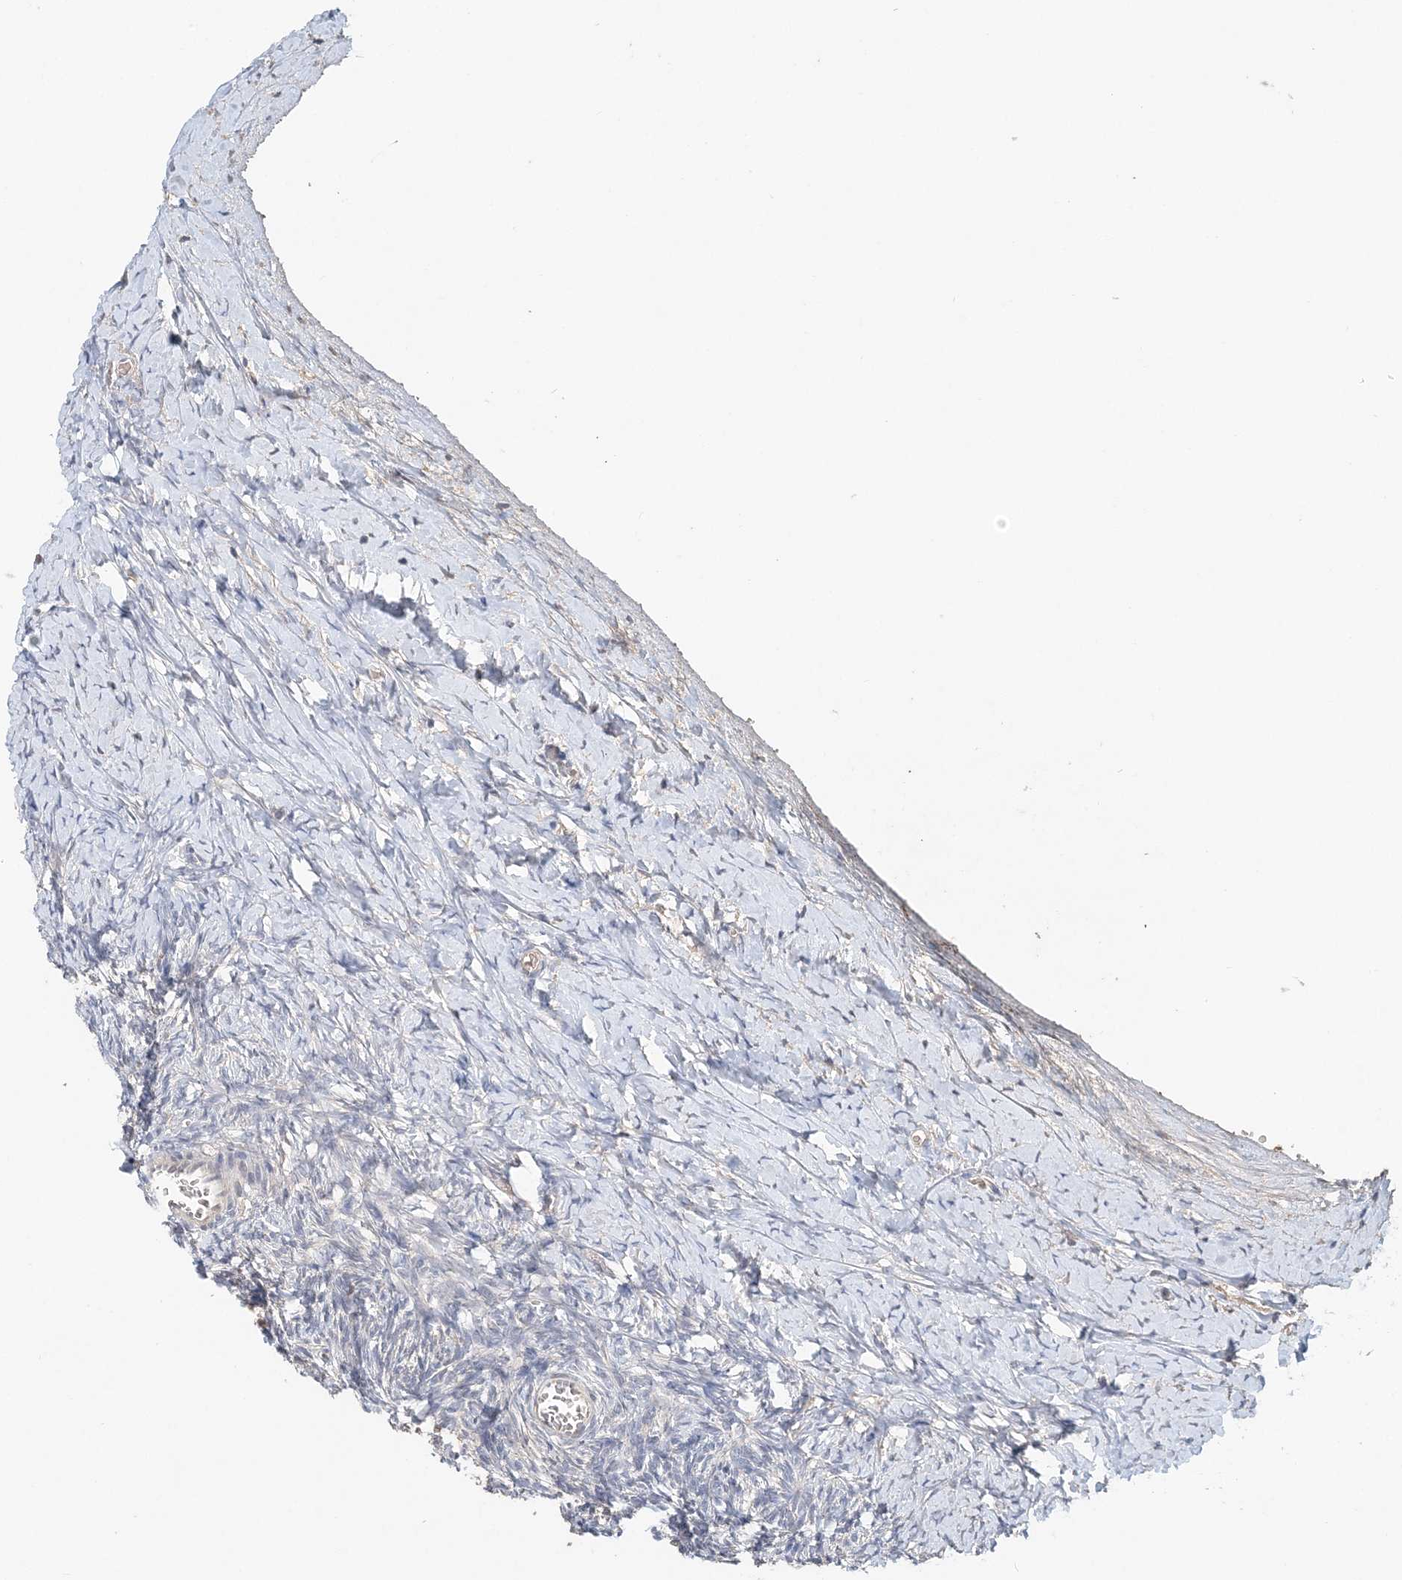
{"staining": {"intensity": "negative", "quantity": "none", "location": "none"}, "tissue": "ovary", "cell_type": "Ovarian stroma cells", "image_type": "normal", "snomed": [{"axis": "morphology", "description": "Normal tissue, NOS"}, {"axis": "morphology", "description": "Developmental malformation"}, {"axis": "topography", "description": "Ovary"}], "caption": "A high-resolution histopathology image shows immunohistochemistry staining of normal ovary, which reveals no significant staining in ovarian stroma cells.", "gene": "SYCP3", "patient": {"sex": "female", "age": 39}}